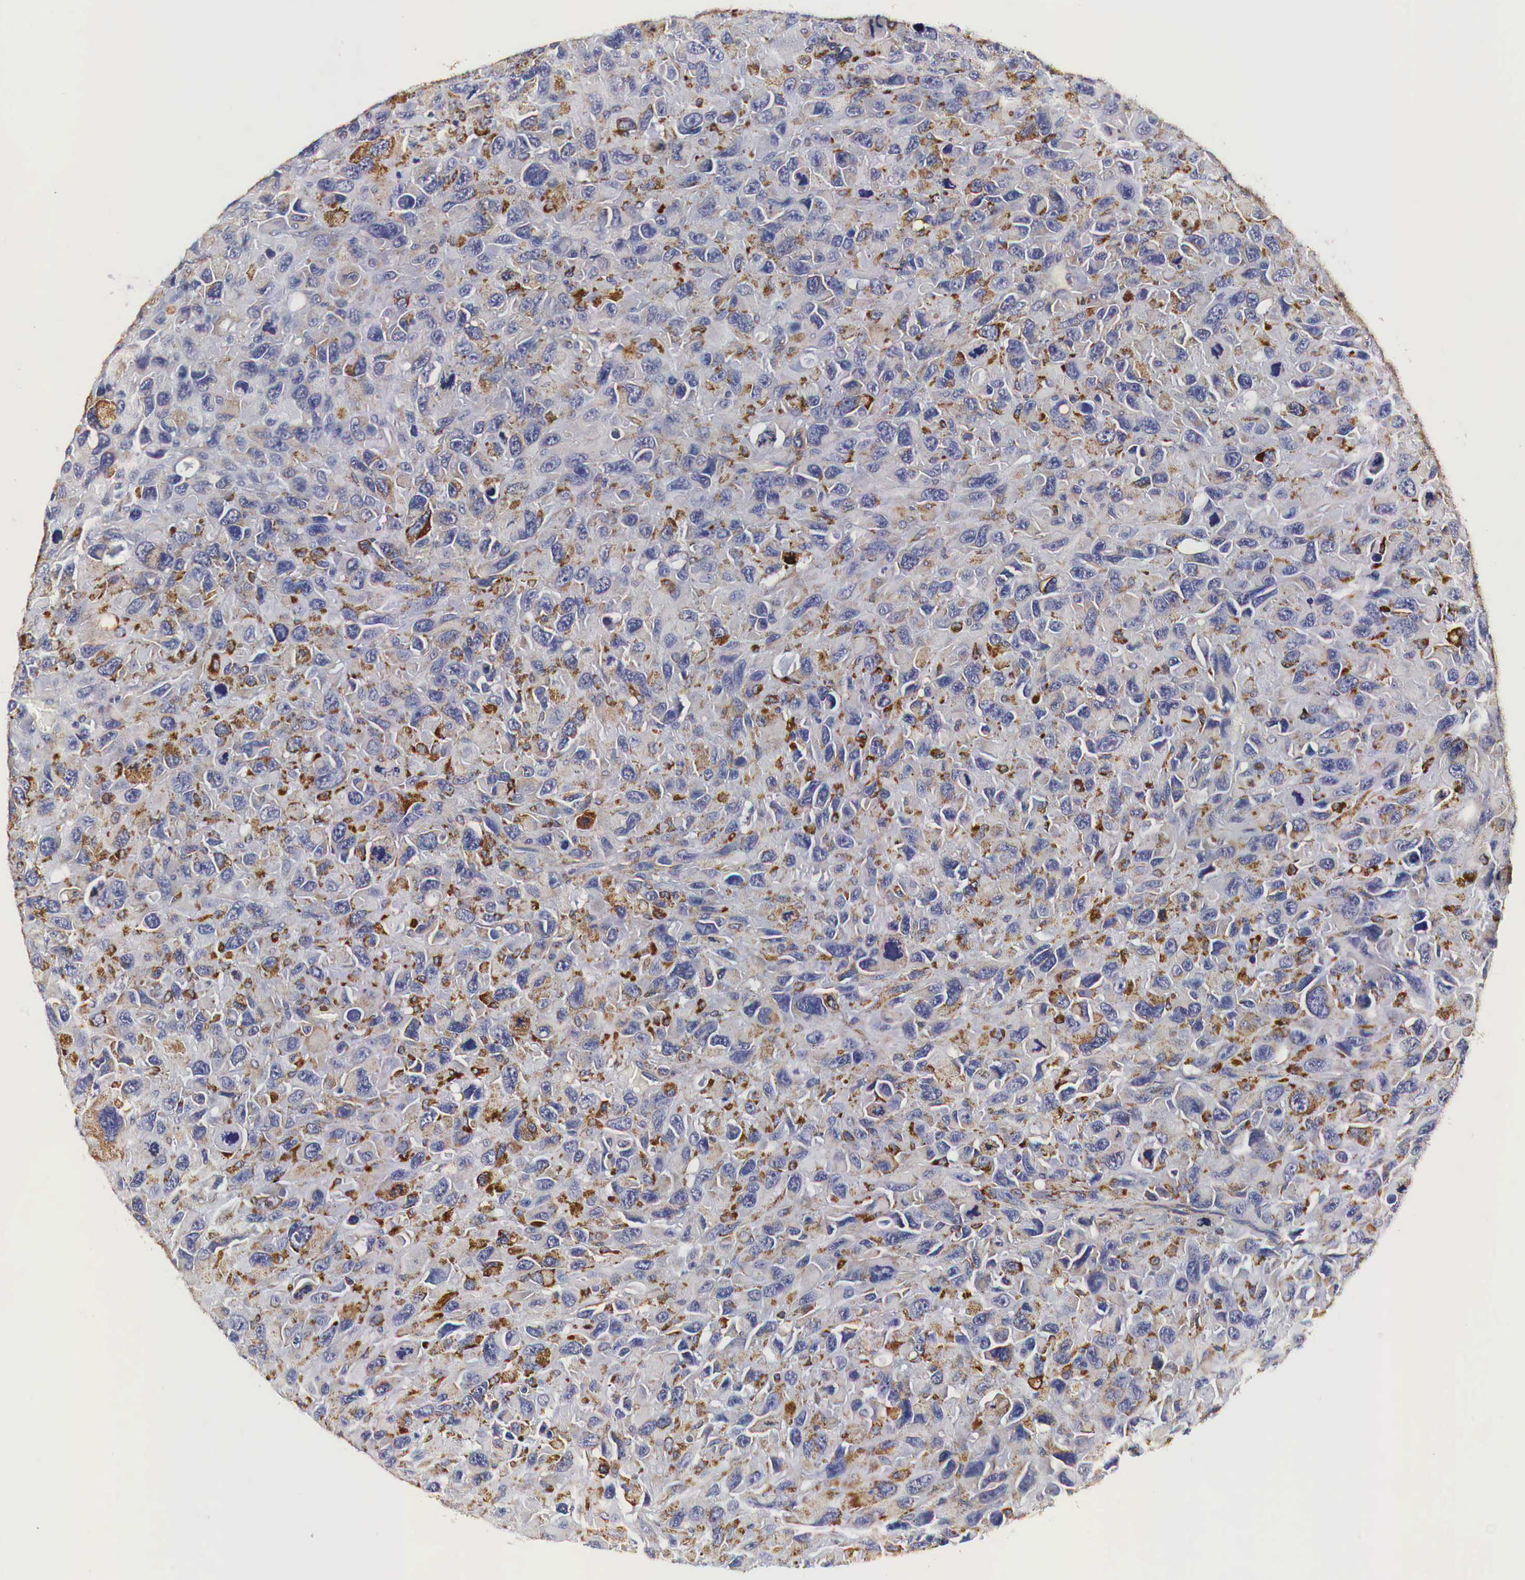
{"staining": {"intensity": "moderate", "quantity": "25%-75%", "location": "cytoplasmic/membranous"}, "tissue": "renal cancer", "cell_type": "Tumor cells", "image_type": "cancer", "snomed": [{"axis": "morphology", "description": "Adenocarcinoma, NOS"}, {"axis": "topography", "description": "Kidney"}], "caption": "Renal adenocarcinoma stained with a protein marker demonstrates moderate staining in tumor cells.", "gene": "CKAP4", "patient": {"sex": "male", "age": 79}}